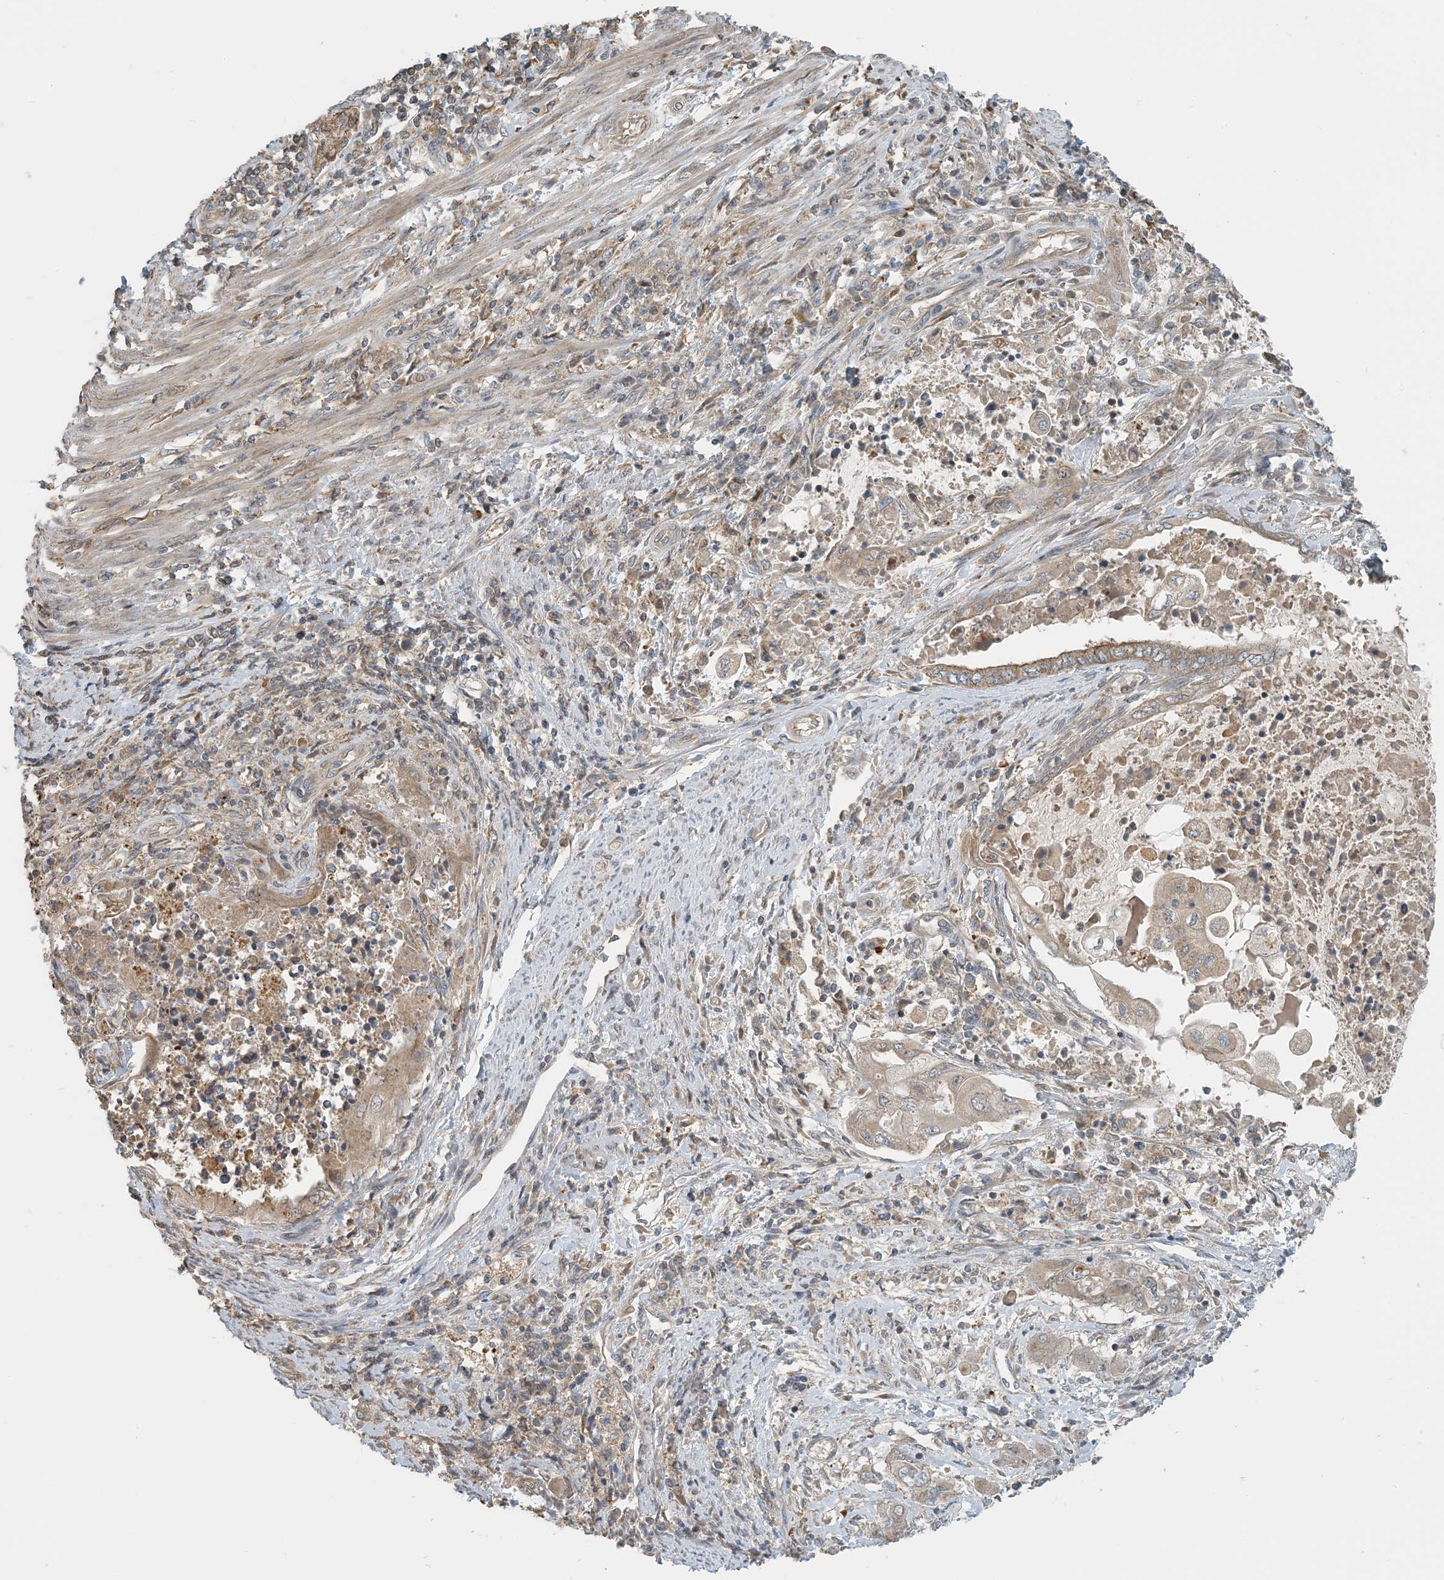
{"staining": {"intensity": "moderate", "quantity": "25%-75%", "location": "cytoplasmic/membranous"}, "tissue": "endometrial cancer", "cell_type": "Tumor cells", "image_type": "cancer", "snomed": [{"axis": "morphology", "description": "Adenocarcinoma, NOS"}, {"axis": "topography", "description": "Uterus"}, {"axis": "topography", "description": "Endometrium"}], "caption": "Human adenocarcinoma (endometrial) stained with a protein marker exhibits moderate staining in tumor cells.", "gene": "ZBTB3", "patient": {"sex": "female", "age": 70}}